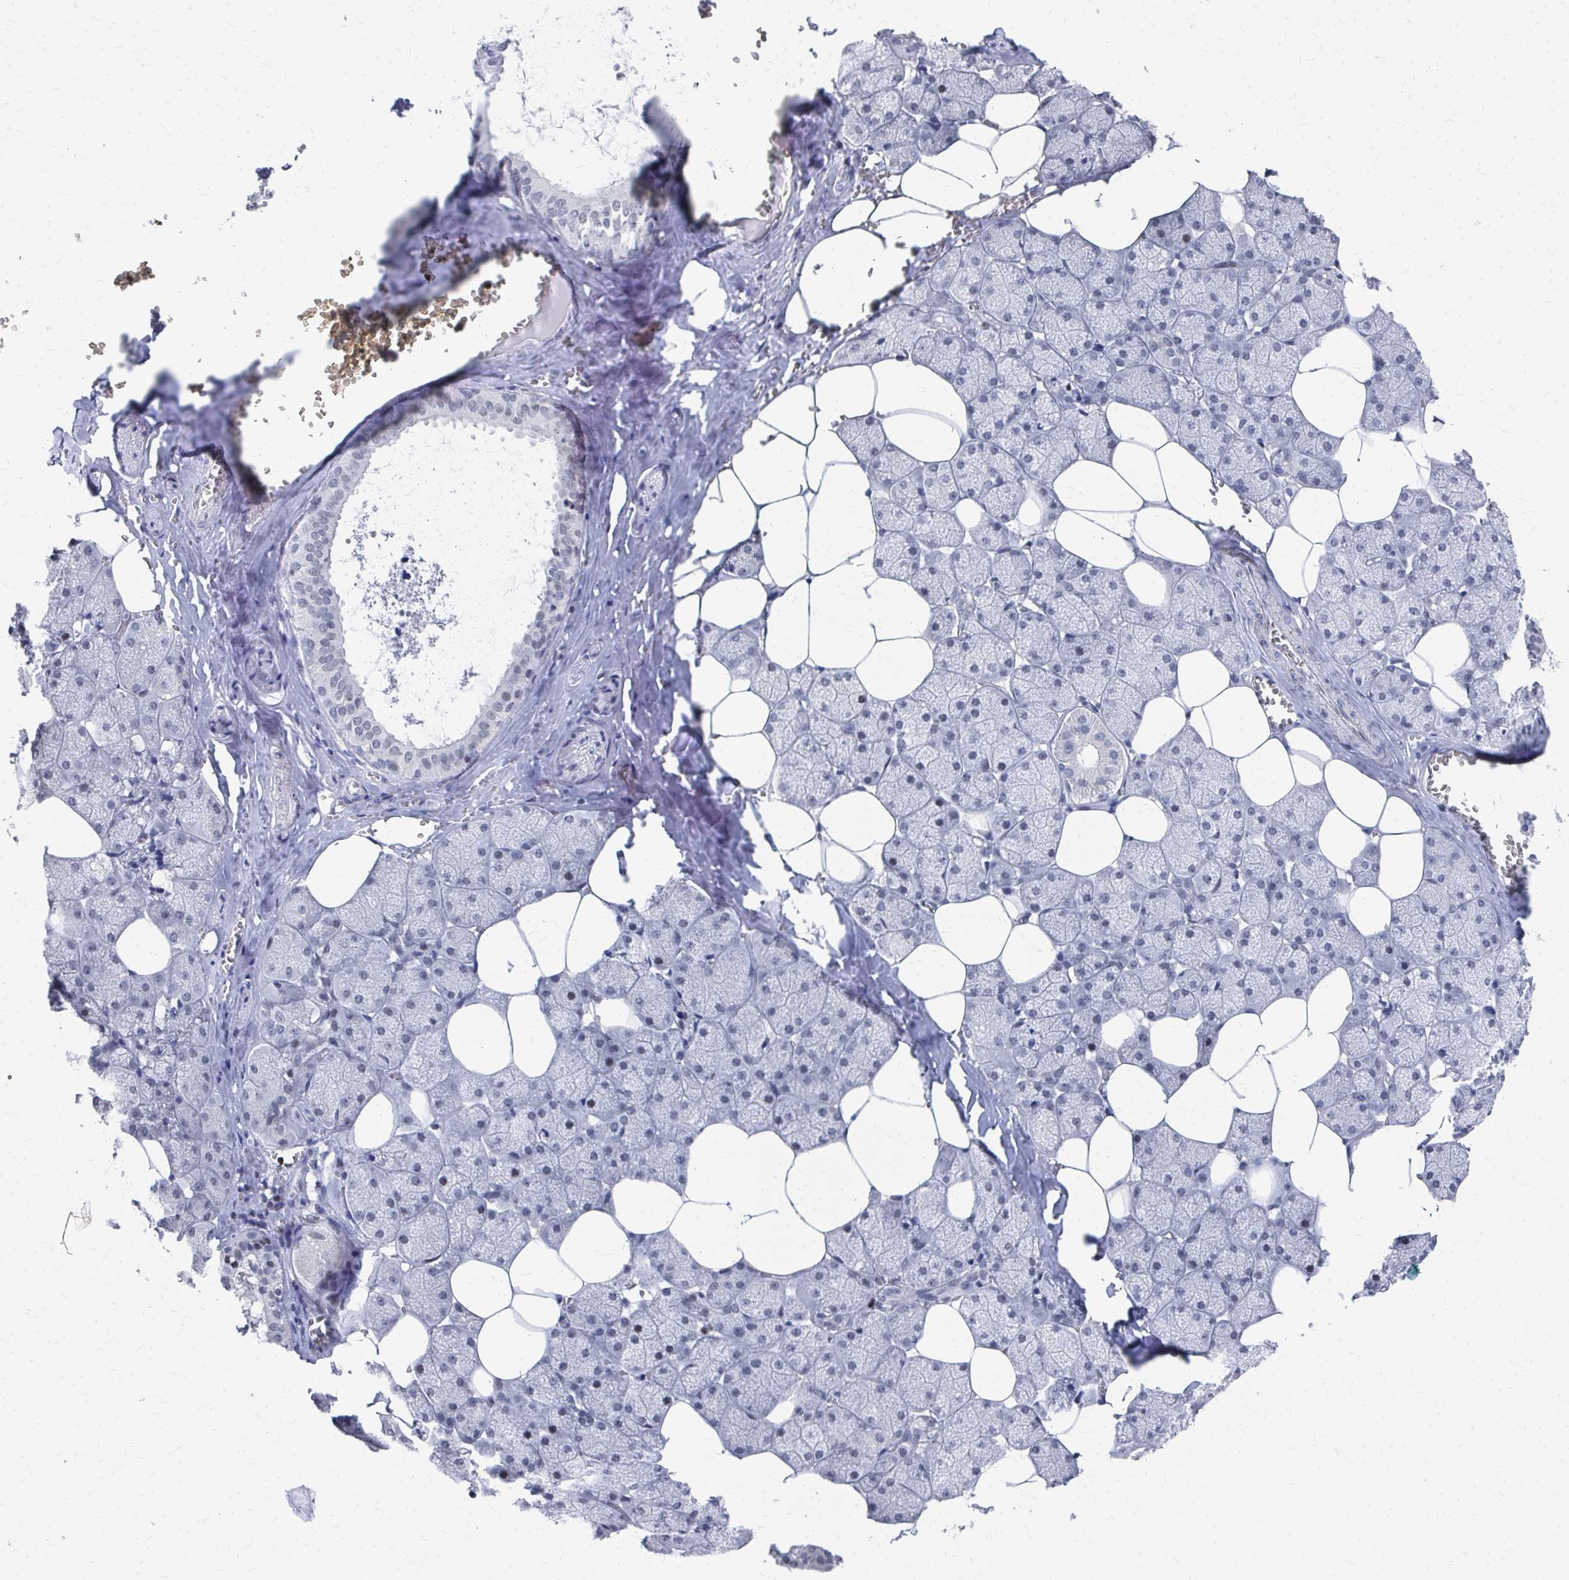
{"staining": {"intensity": "moderate", "quantity": "25%-75%", "location": "nuclear"}, "tissue": "salivary gland", "cell_type": "Glandular cells", "image_type": "normal", "snomed": [{"axis": "morphology", "description": "Normal tissue, NOS"}, {"axis": "topography", "description": "Salivary gland"}, {"axis": "topography", "description": "Peripheral nerve tissue"}], "caption": "Salivary gland stained with DAB (3,3'-diaminobenzidine) immunohistochemistry (IHC) displays medium levels of moderate nuclear positivity in about 25%-75% of glandular cells. (DAB (3,3'-diaminobenzidine) IHC with brightfield microscopy, high magnification).", "gene": "CDIN1", "patient": {"sex": "male", "age": 38}}